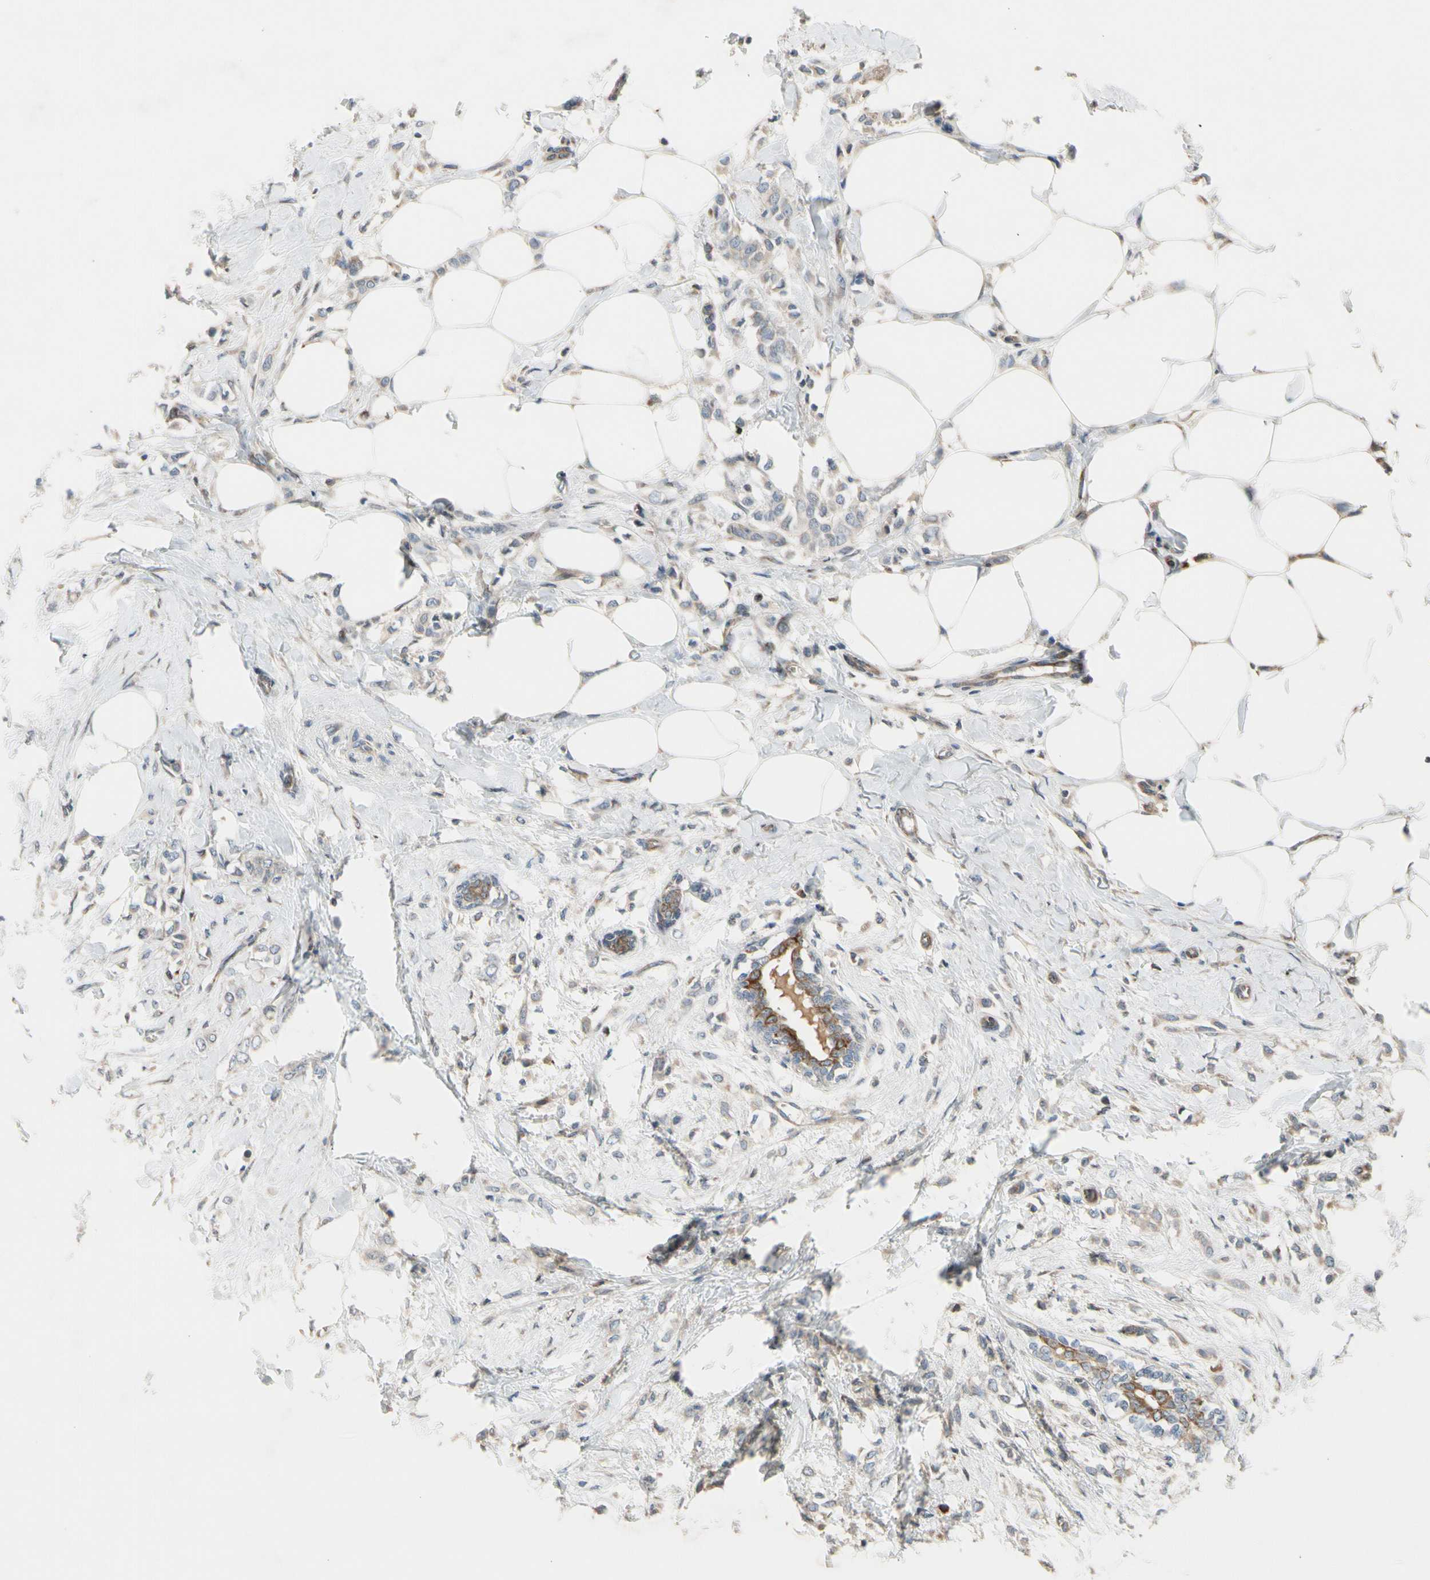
{"staining": {"intensity": "weak", "quantity": "25%-75%", "location": "cytoplasmic/membranous"}, "tissue": "breast cancer", "cell_type": "Tumor cells", "image_type": "cancer", "snomed": [{"axis": "morphology", "description": "Lobular carcinoma, in situ"}, {"axis": "morphology", "description": "Lobular carcinoma"}, {"axis": "topography", "description": "Breast"}], "caption": "Brown immunohistochemical staining in lobular carcinoma (breast) shows weak cytoplasmic/membranous expression in about 25%-75% of tumor cells.", "gene": "NPHP3", "patient": {"sex": "female", "age": 41}}